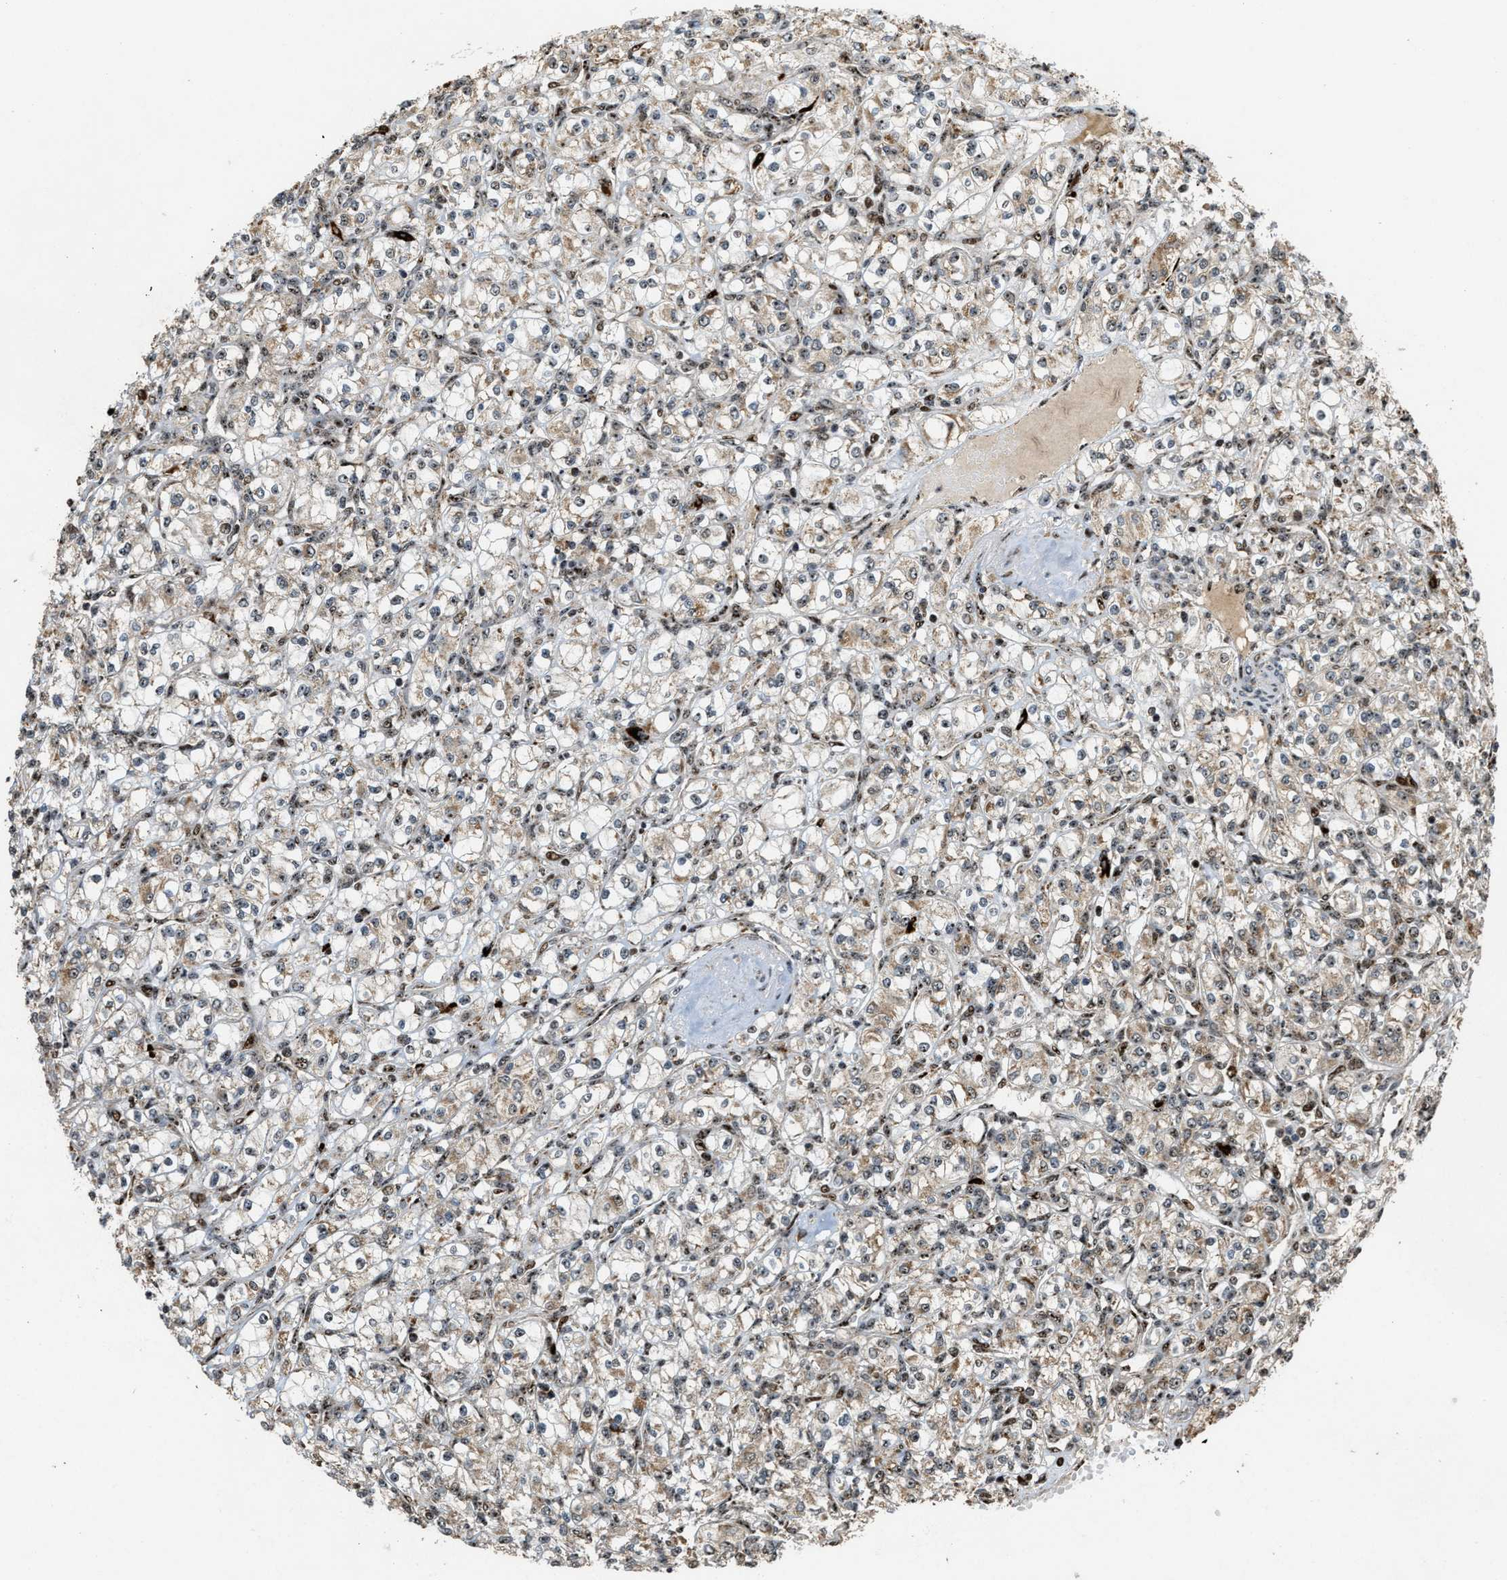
{"staining": {"intensity": "moderate", "quantity": "<25%", "location": "cytoplasmic/membranous"}, "tissue": "renal cancer", "cell_type": "Tumor cells", "image_type": "cancer", "snomed": [{"axis": "morphology", "description": "Adenocarcinoma, NOS"}, {"axis": "topography", "description": "Kidney"}], "caption": "Renal cancer stained with DAB immunohistochemistry (IHC) reveals low levels of moderate cytoplasmic/membranous staining in approximately <25% of tumor cells. The protein of interest is shown in brown color, while the nuclei are stained blue.", "gene": "ZNF687", "patient": {"sex": "male", "age": 77}}